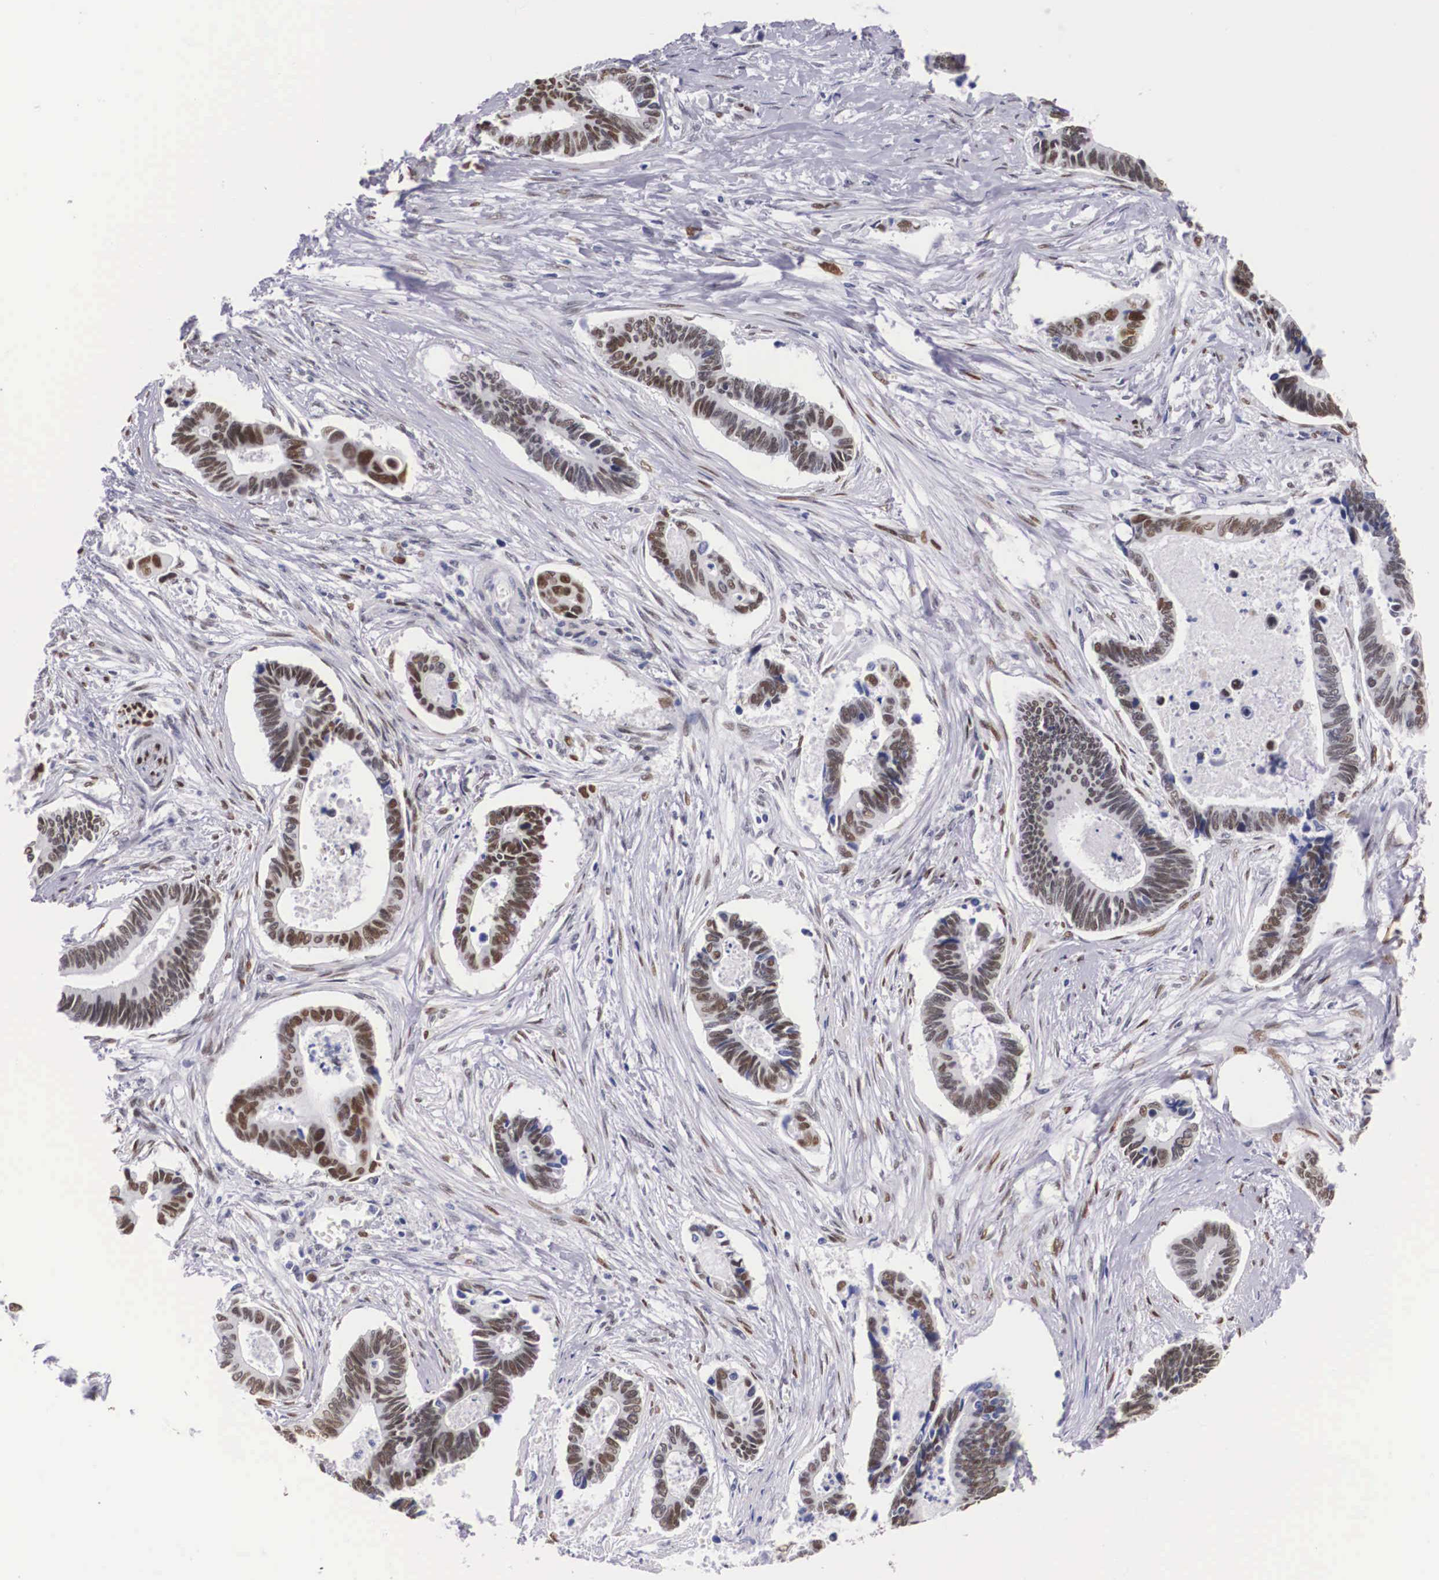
{"staining": {"intensity": "moderate", "quantity": ">75%", "location": "nuclear"}, "tissue": "pancreatic cancer", "cell_type": "Tumor cells", "image_type": "cancer", "snomed": [{"axis": "morphology", "description": "Adenocarcinoma, NOS"}, {"axis": "topography", "description": "Pancreas"}], "caption": "Tumor cells reveal medium levels of moderate nuclear positivity in approximately >75% of cells in human pancreatic cancer.", "gene": "KHDRBS3", "patient": {"sex": "female", "age": 70}}